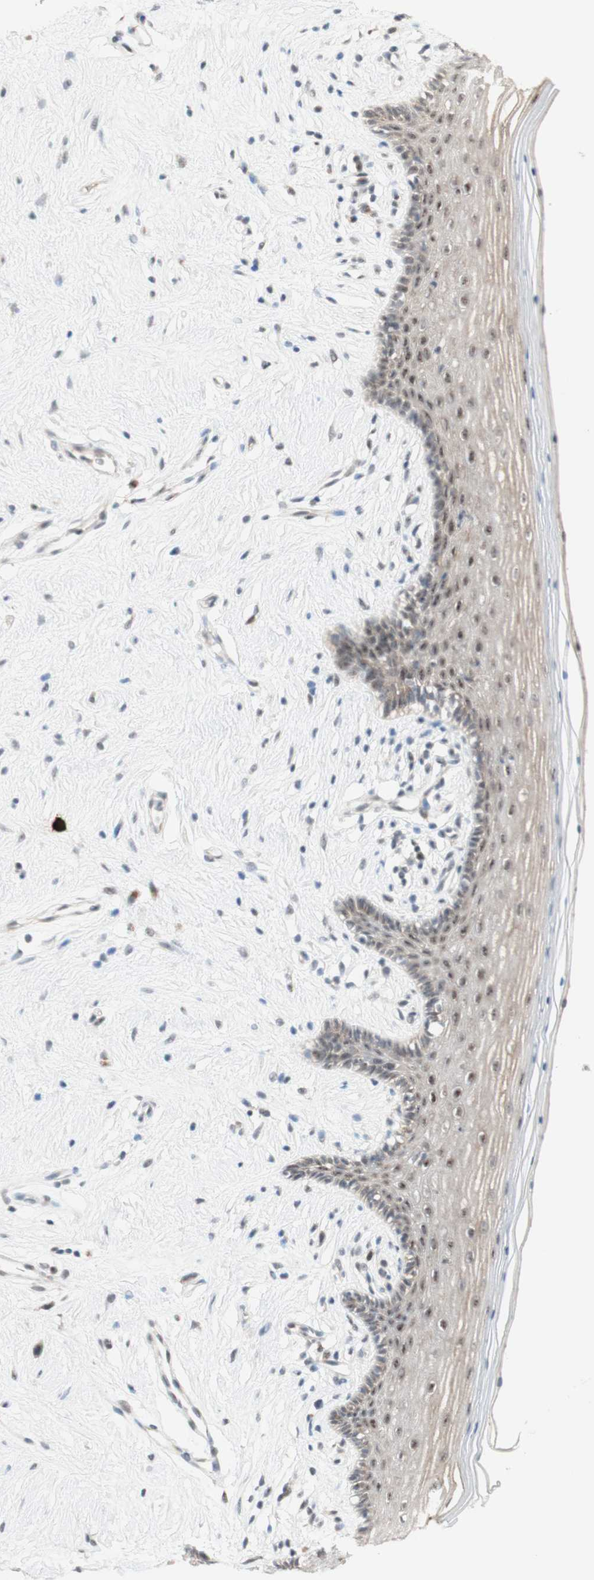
{"staining": {"intensity": "weak", "quantity": ">75%", "location": "cytoplasmic/membranous"}, "tissue": "vagina", "cell_type": "Squamous epithelial cells", "image_type": "normal", "snomed": [{"axis": "morphology", "description": "Normal tissue, NOS"}, {"axis": "topography", "description": "Vagina"}], "caption": "Human vagina stained with a brown dye exhibits weak cytoplasmic/membranous positive staining in approximately >75% of squamous epithelial cells.", "gene": "CYLD", "patient": {"sex": "female", "age": 44}}